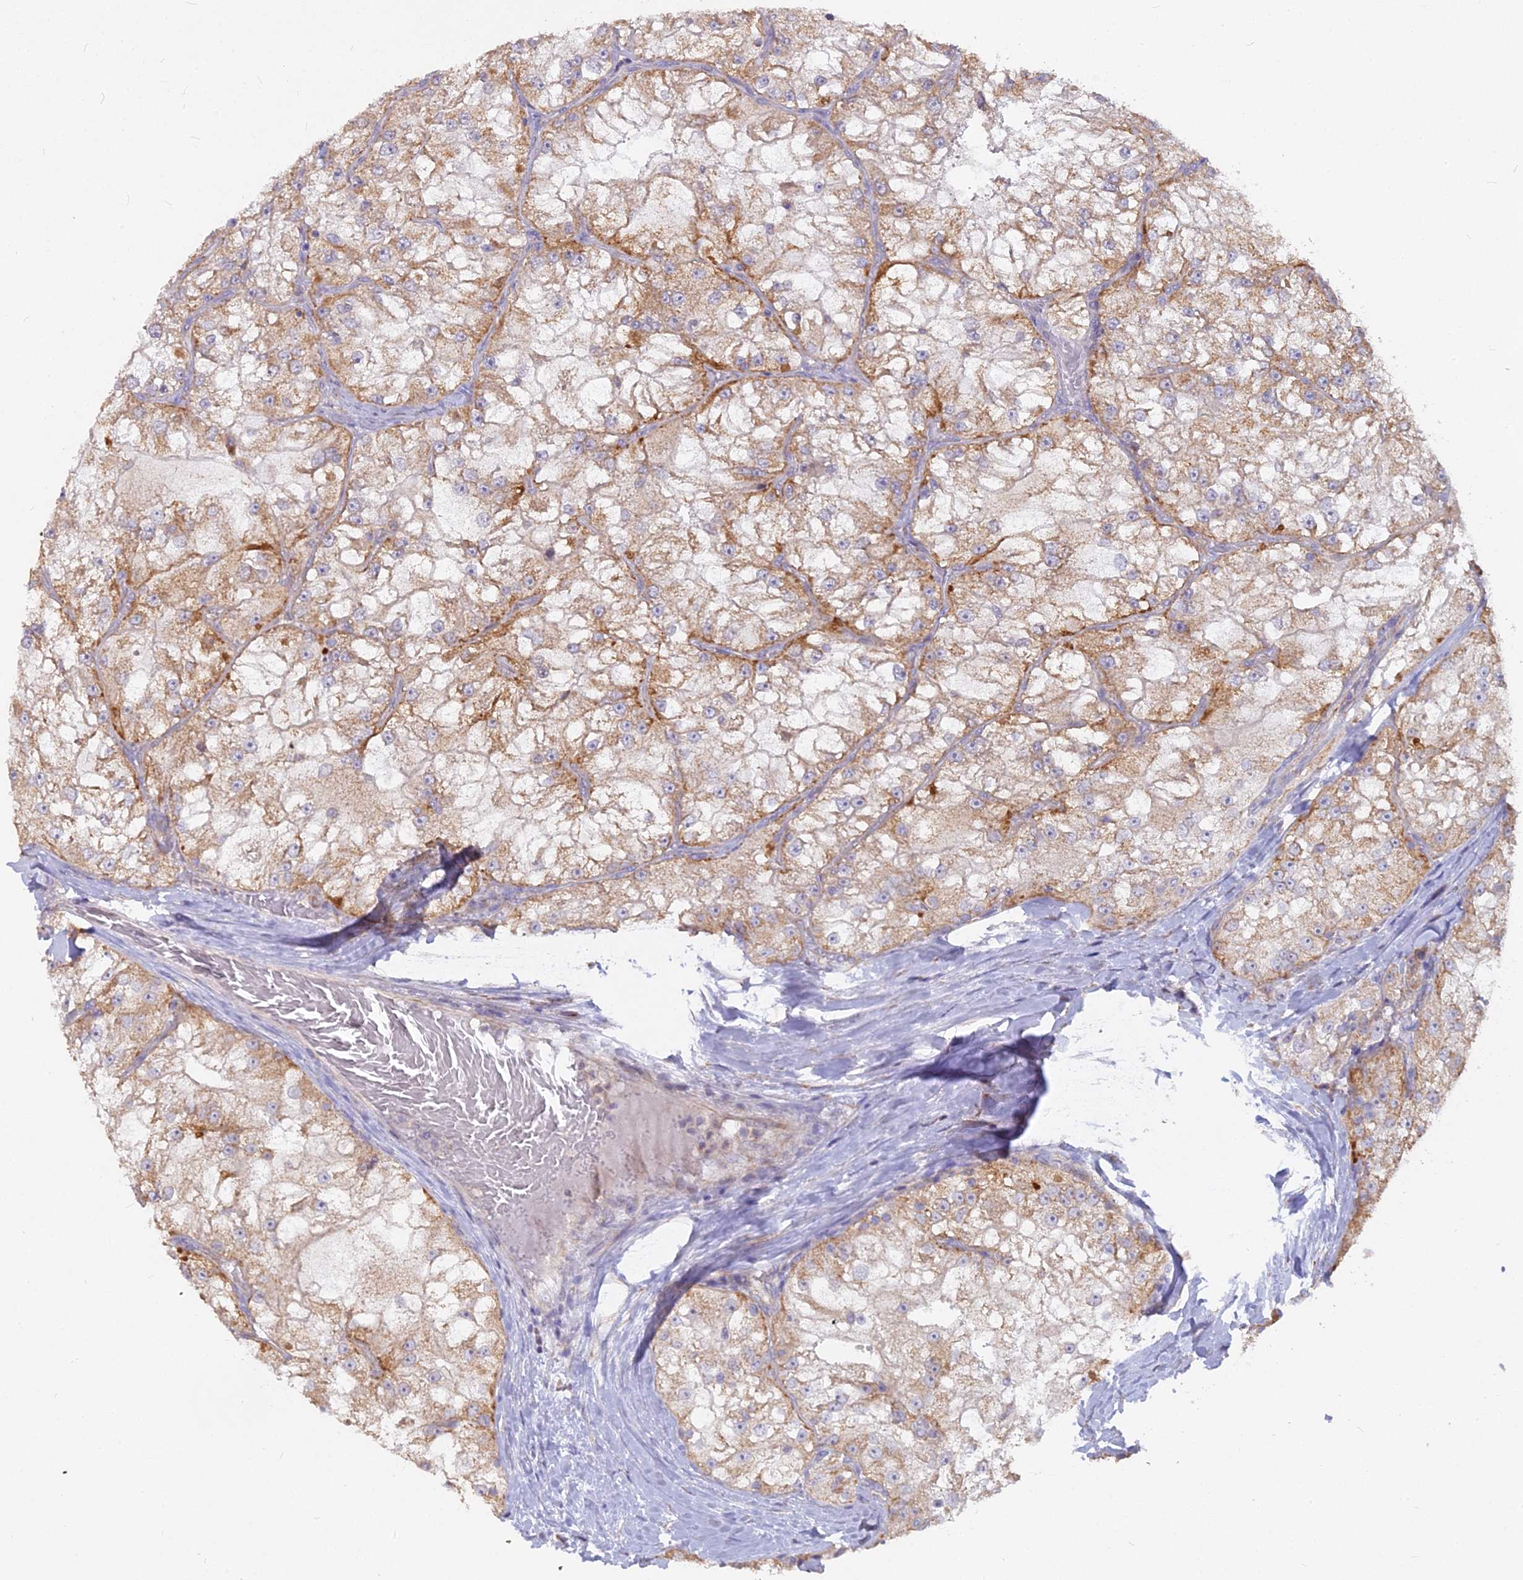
{"staining": {"intensity": "moderate", "quantity": ">75%", "location": "cytoplasmic/membranous"}, "tissue": "renal cancer", "cell_type": "Tumor cells", "image_type": "cancer", "snomed": [{"axis": "morphology", "description": "Adenocarcinoma, NOS"}, {"axis": "topography", "description": "Kidney"}], "caption": "Renal cancer stained for a protein displays moderate cytoplasmic/membranous positivity in tumor cells.", "gene": "MICU2", "patient": {"sex": "female", "age": 72}}